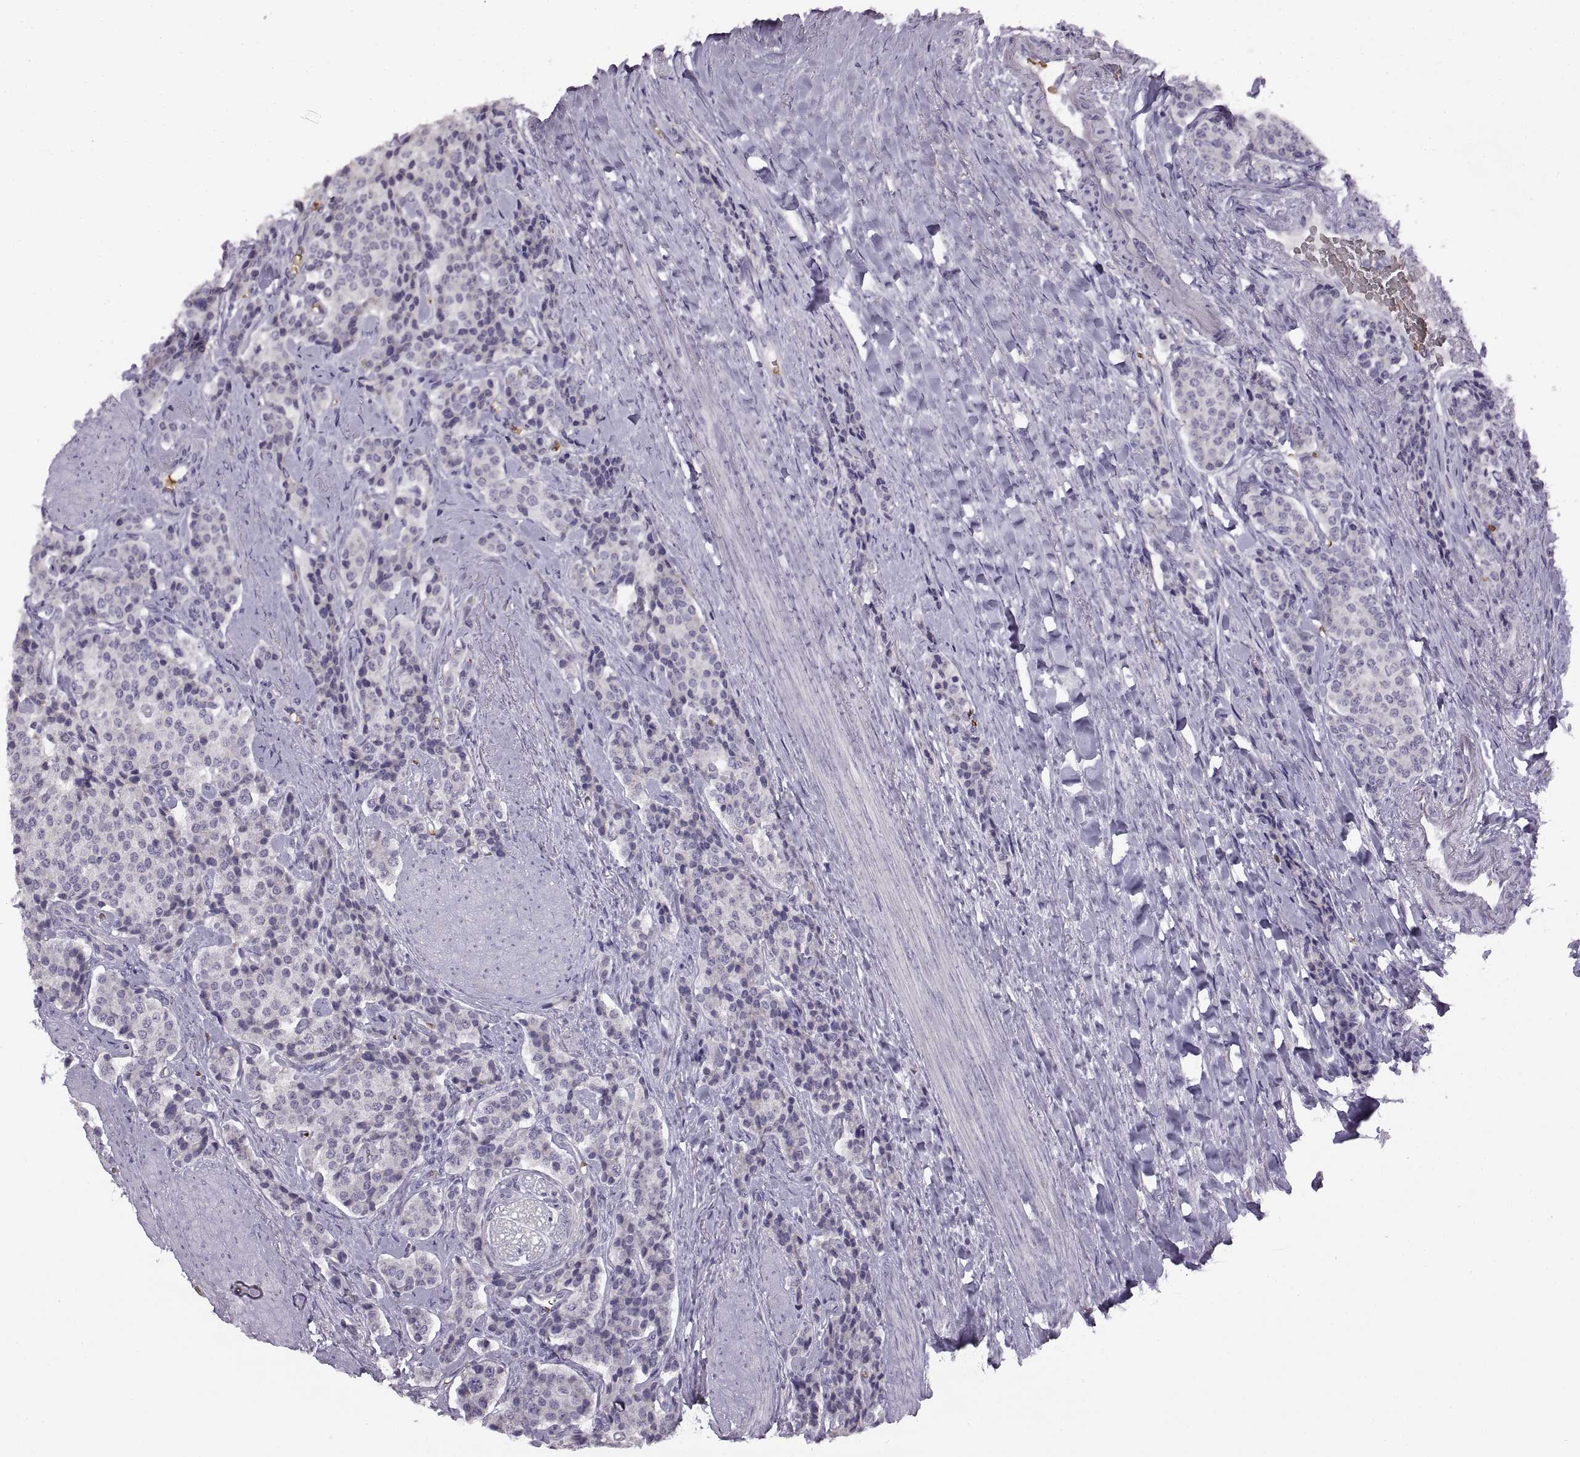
{"staining": {"intensity": "negative", "quantity": "none", "location": "none"}, "tissue": "carcinoid", "cell_type": "Tumor cells", "image_type": "cancer", "snomed": [{"axis": "morphology", "description": "Carcinoid, malignant, NOS"}, {"axis": "topography", "description": "Small intestine"}], "caption": "There is no significant positivity in tumor cells of malignant carcinoid.", "gene": "MEIOC", "patient": {"sex": "female", "age": 58}}